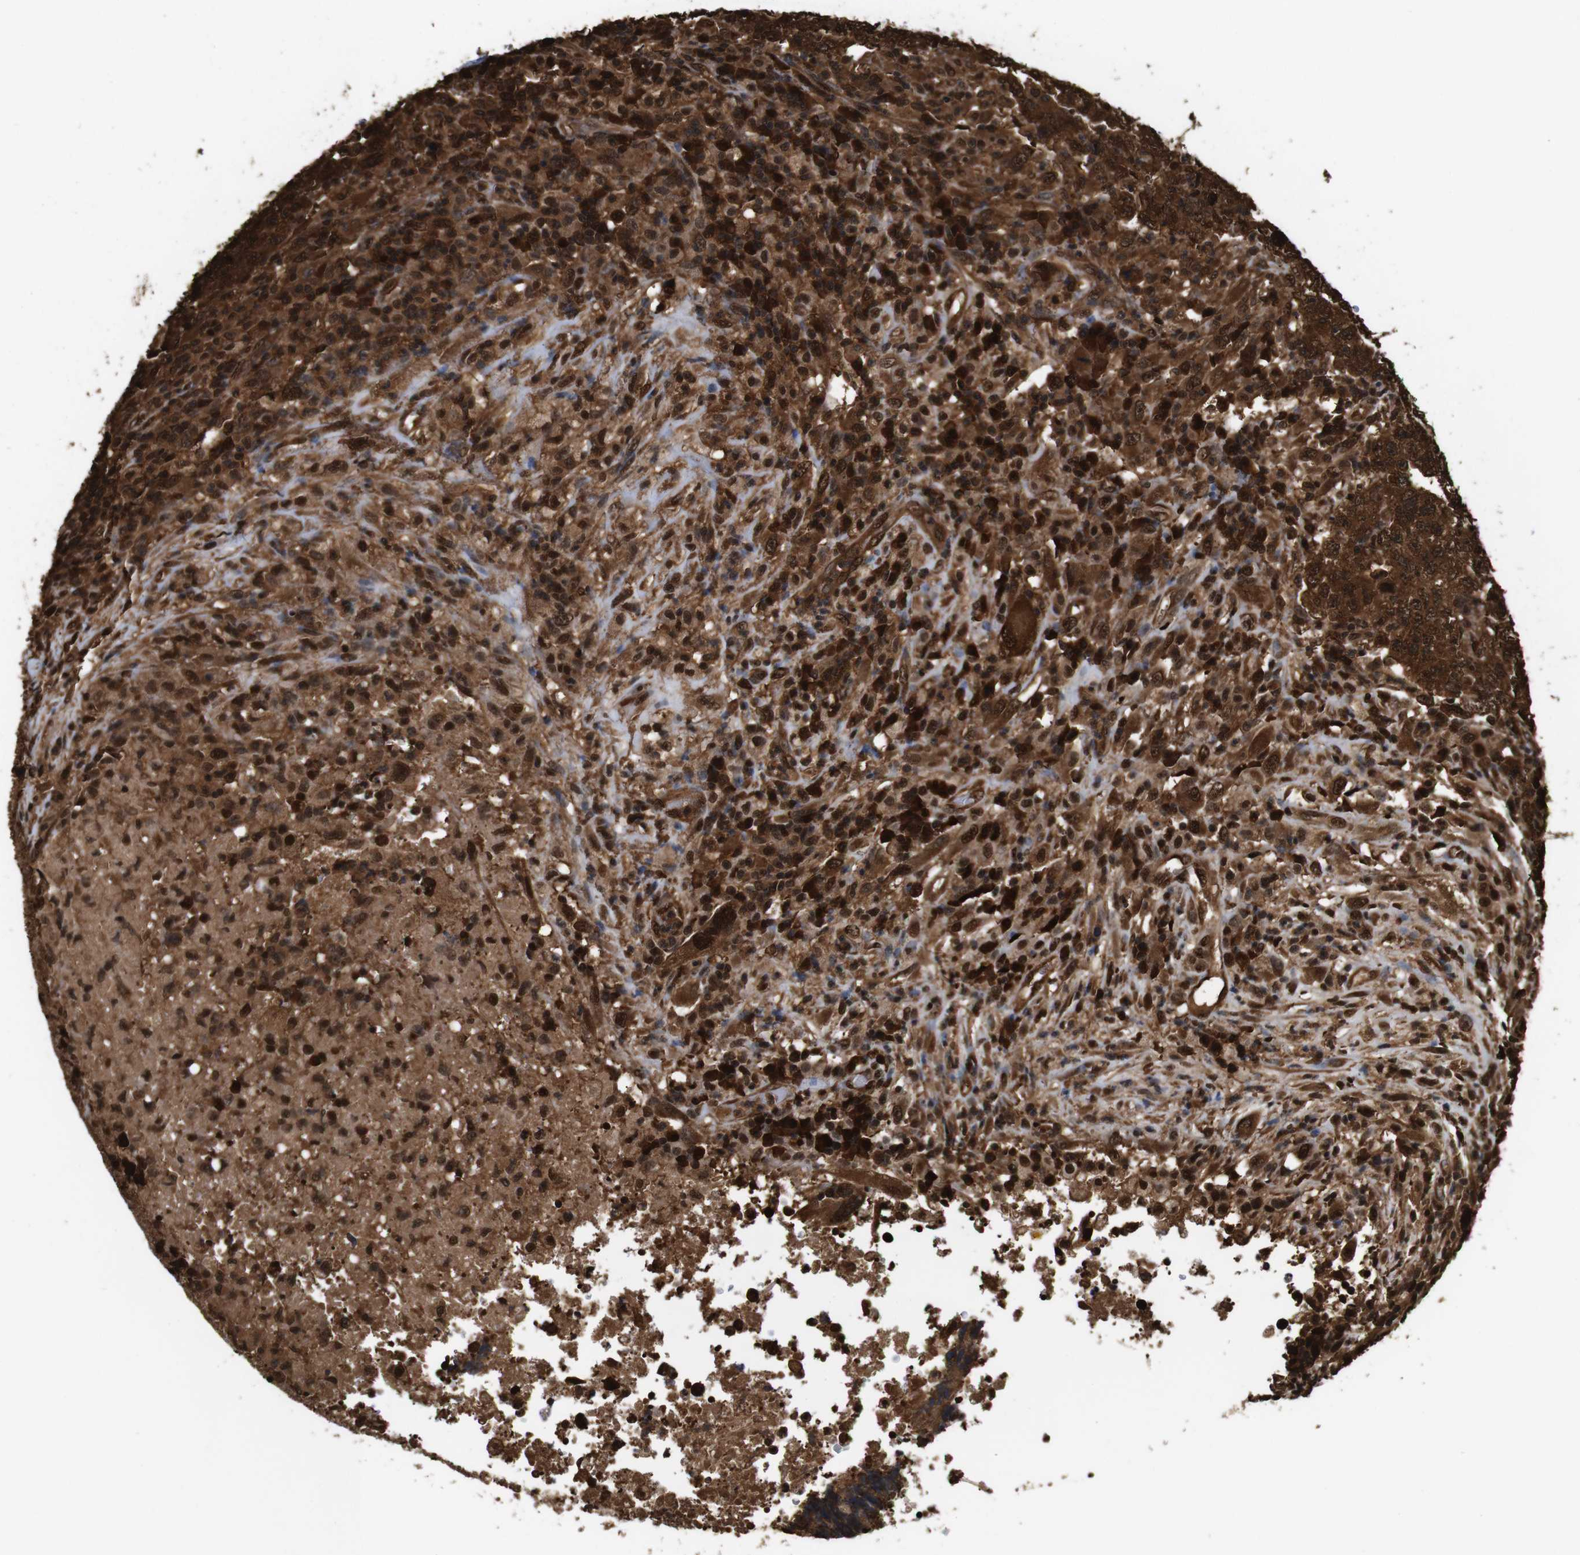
{"staining": {"intensity": "strong", "quantity": ">75%", "location": "cytoplasmic/membranous,nuclear"}, "tissue": "testis cancer", "cell_type": "Tumor cells", "image_type": "cancer", "snomed": [{"axis": "morphology", "description": "Necrosis, NOS"}, {"axis": "morphology", "description": "Carcinoma, Embryonal, NOS"}, {"axis": "topography", "description": "Testis"}], "caption": "Immunohistochemical staining of human testis cancer demonstrates strong cytoplasmic/membranous and nuclear protein expression in approximately >75% of tumor cells. (DAB (3,3'-diaminobenzidine) = brown stain, brightfield microscopy at high magnification).", "gene": "VCP", "patient": {"sex": "male", "age": 19}}